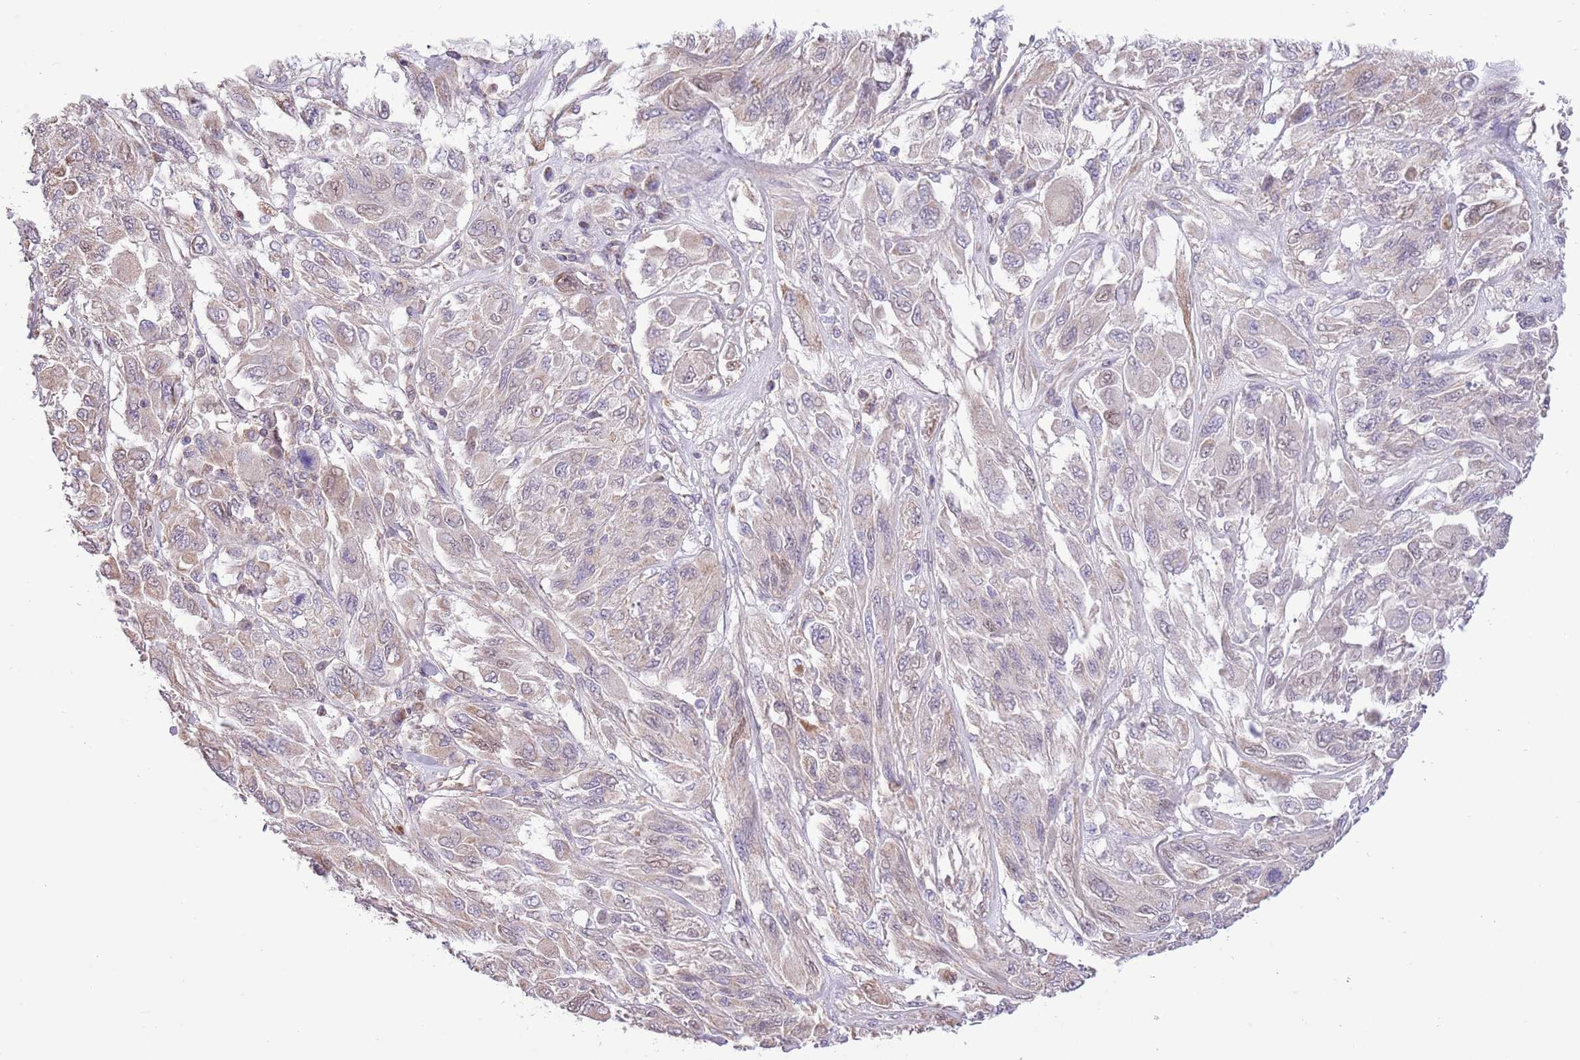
{"staining": {"intensity": "negative", "quantity": "none", "location": "none"}, "tissue": "melanoma", "cell_type": "Tumor cells", "image_type": "cancer", "snomed": [{"axis": "morphology", "description": "Malignant melanoma, NOS"}, {"axis": "topography", "description": "Skin"}], "caption": "Immunohistochemistry of malignant melanoma exhibits no positivity in tumor cells.", "gene": "ARL2BP", "patient": {"sex": "female", "age": 91}}